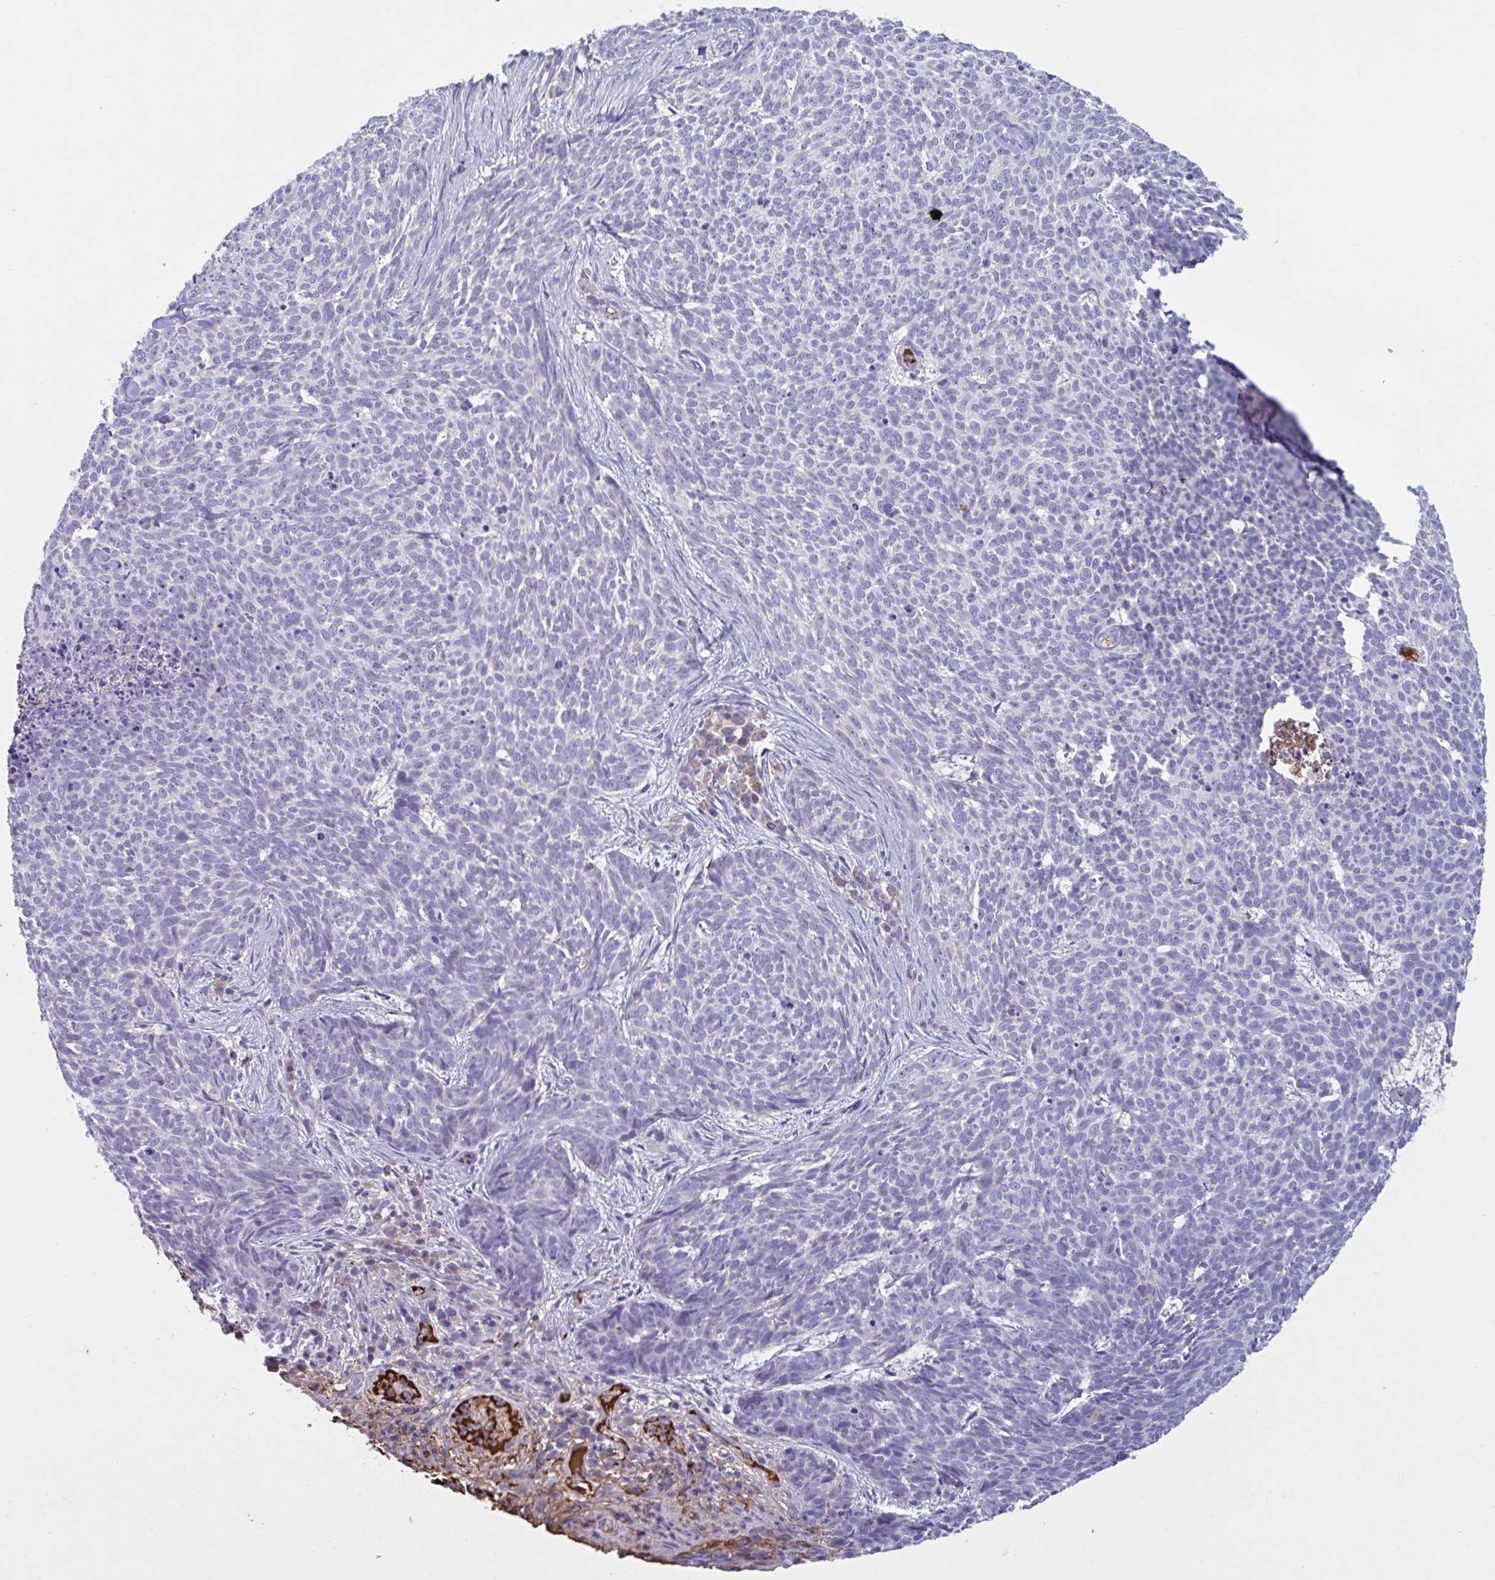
{"staining": {"intensity": "negative", "quantity": "none", "location": "none"}, "tissue": "skin cancer", "cell_type": "Tumor cells", "image_type": "cancer", "snomed": [{"axis": "morphology", "description": "Basal cell carcinoma"}, {"axis": "topography", "description": "Skin"}], "caption": "High power microscopy micrograph of an immunohistochemistry (IHC) micrograph of skin cancer, revealing no significant positivity in tumor cells.", "gene": "IL1R1", "patient": {"sex": "female", "age": 93}}